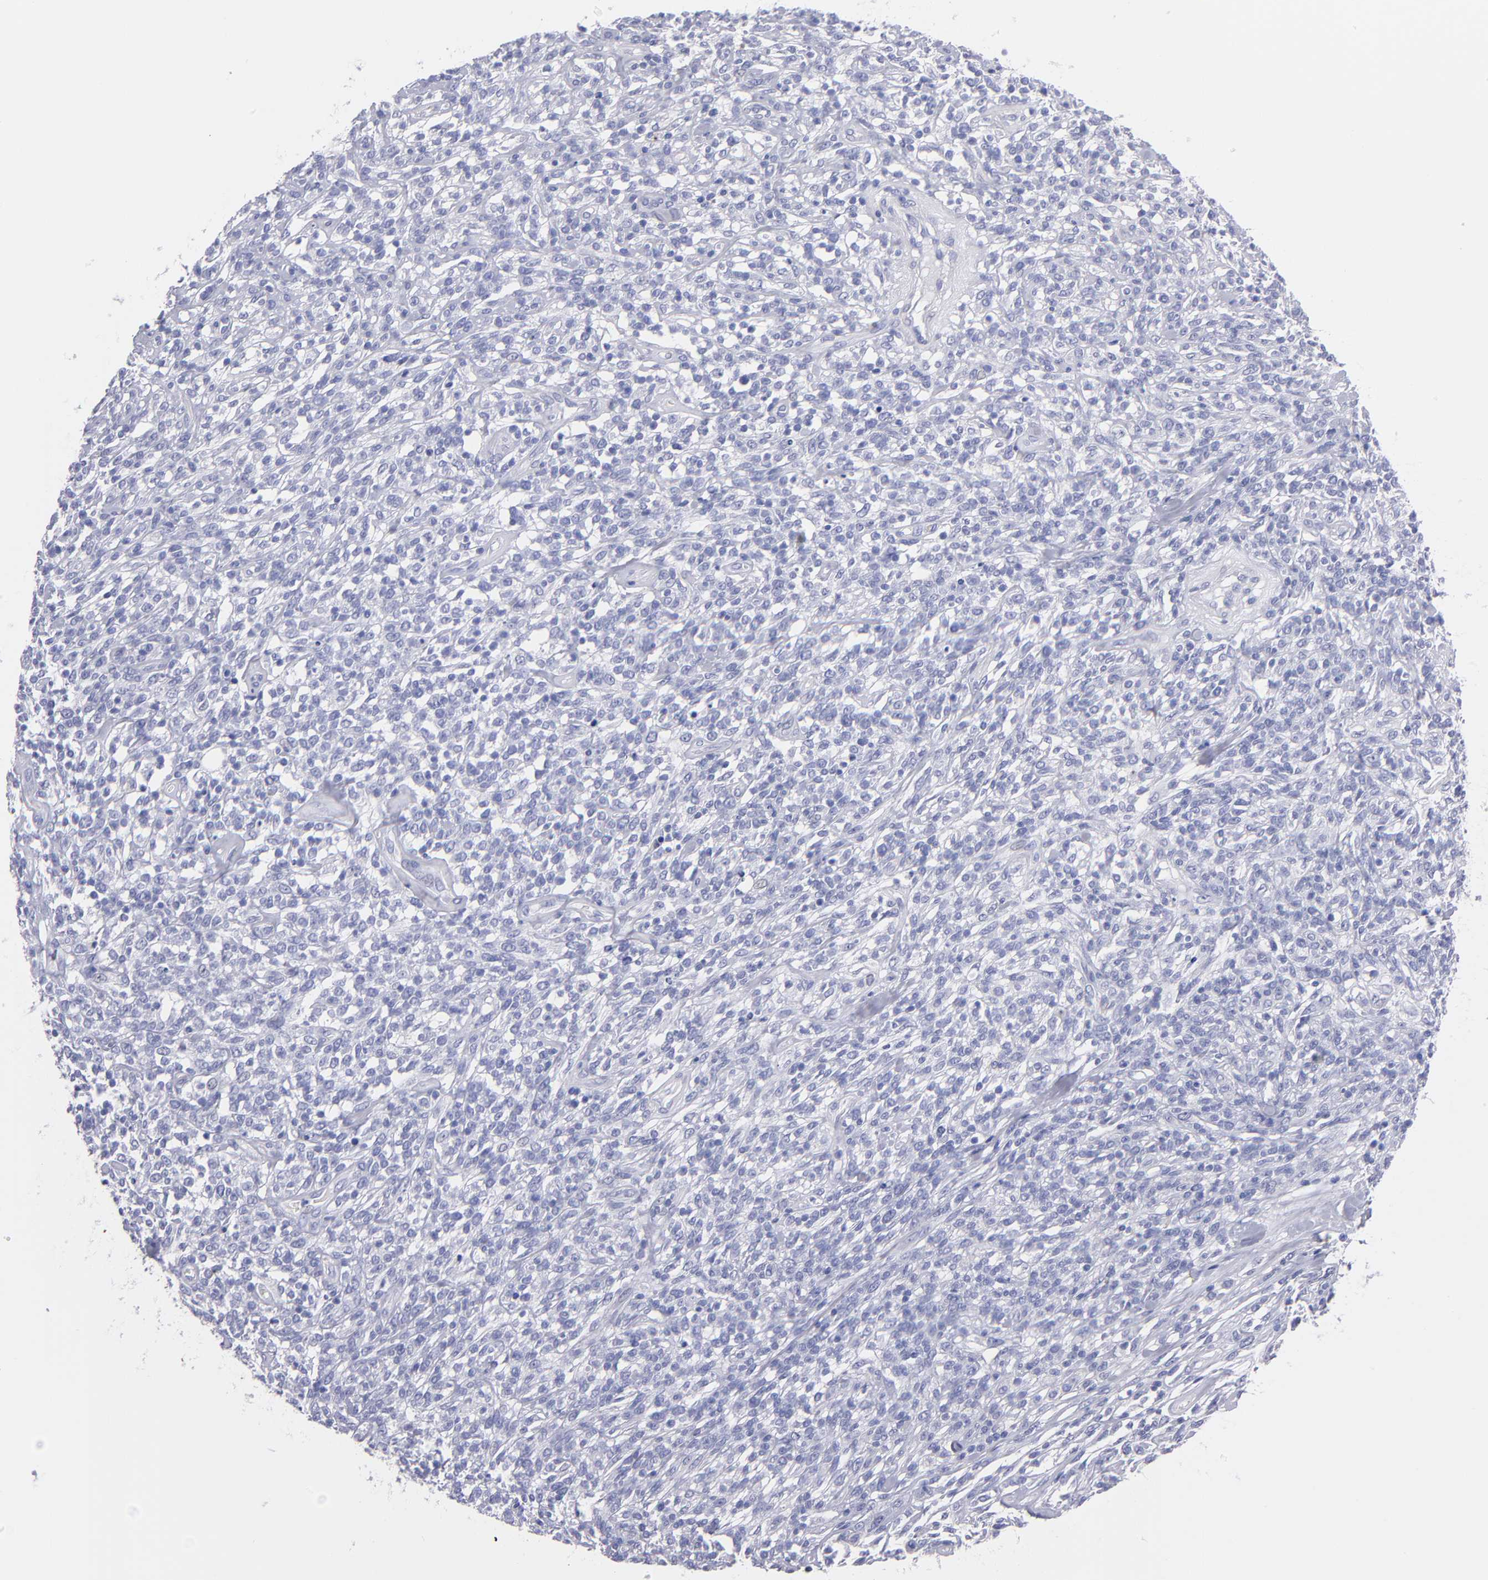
{"staining": {"intensity": "negative", "quantity": "none", "location": "none"}, "tissue": "lymphoma", "cell_type": "Tumor cells", "image_type": "cancer", "snomed": [{"axis": "morphology", "description": "Malignant lymphoma, non-Hodgkin's type, High grade"}, {"axis": "topography", "description": "Lymph node"}], "caption": "High-grade malignant lymphoma, non-Hodgkin's type was stained to show a protein in brown. There is no significant positivity in tumor cells.", "gene": "MB", "patient": {"sex": "female", "age": 73}}